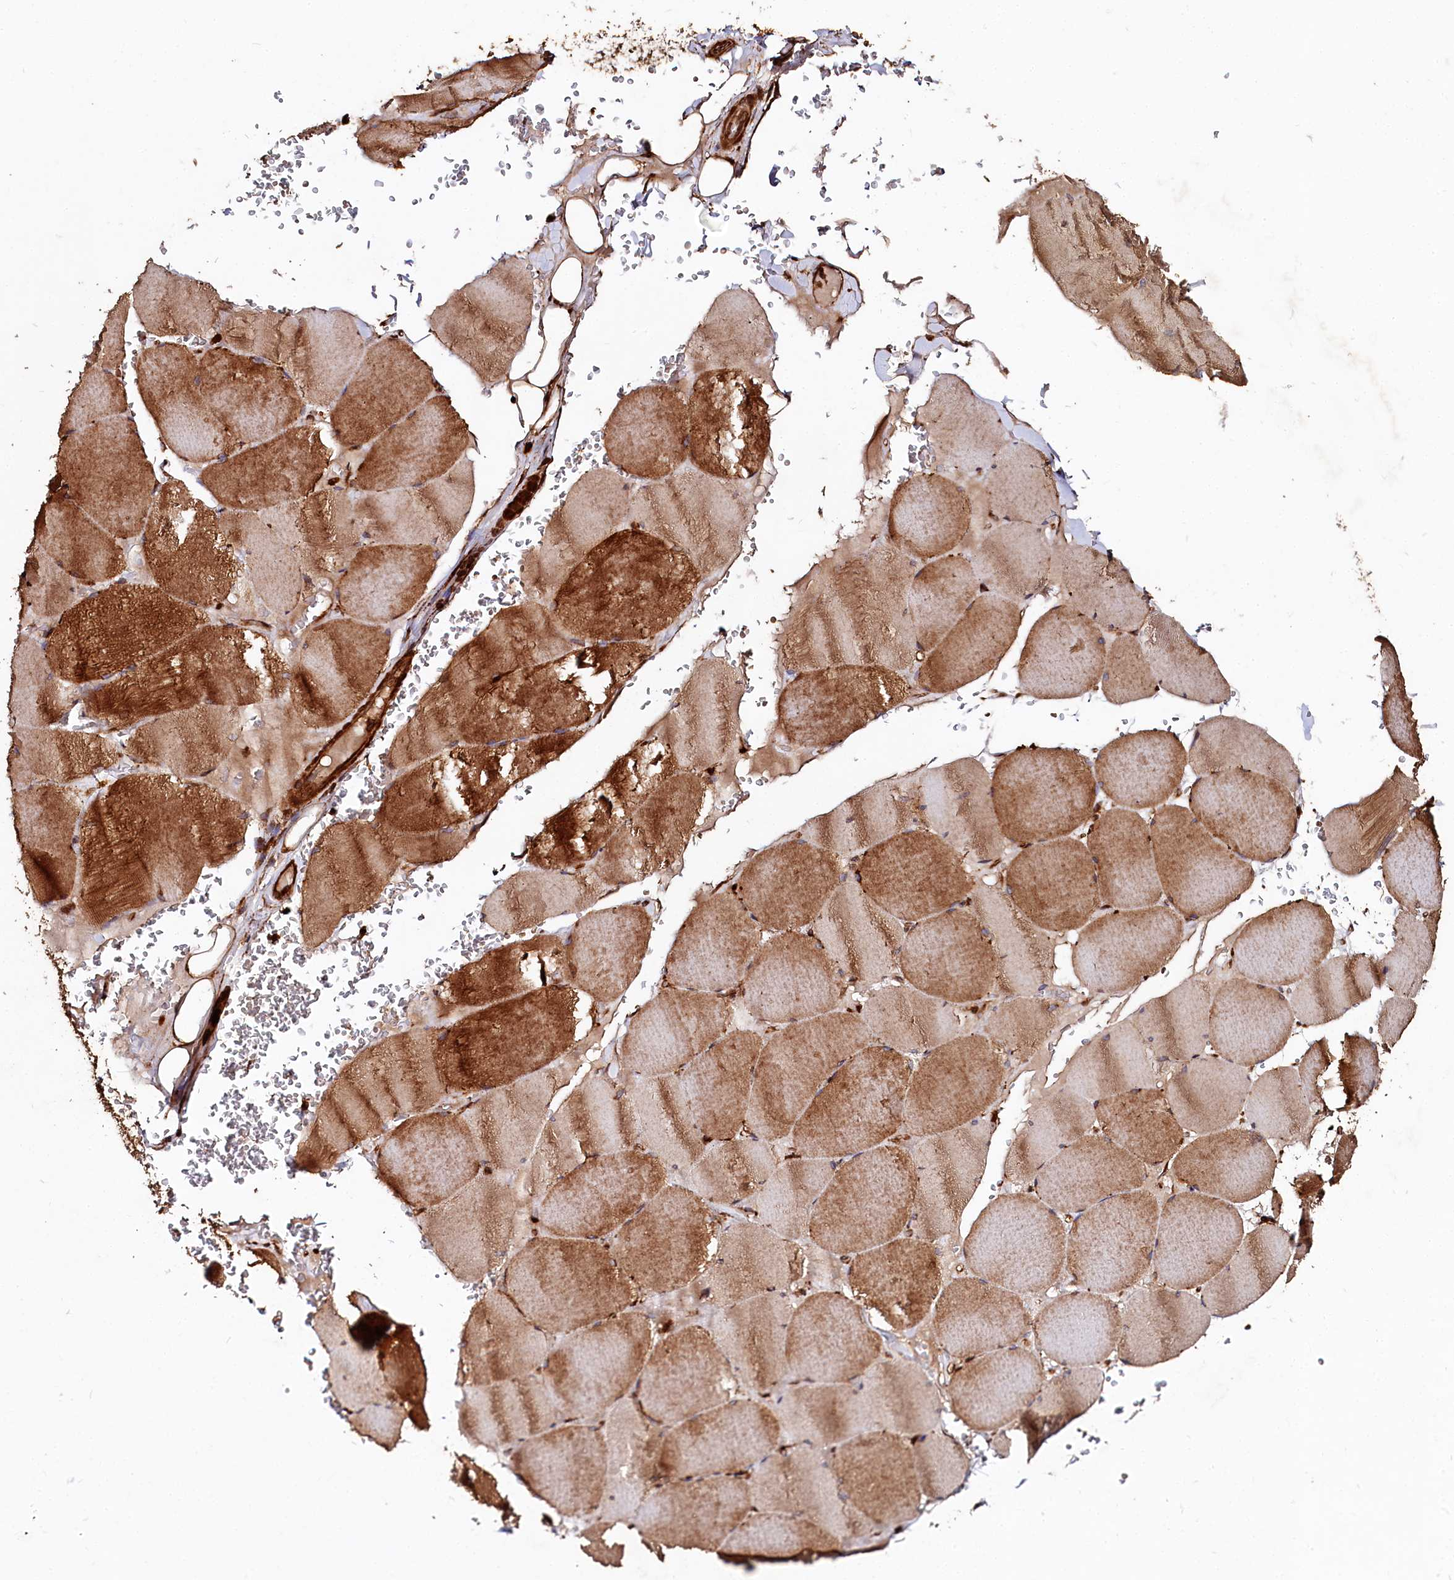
{"staining": {"intensity": "moderate", "quantity": ">75%", "location": "cytoplasmic/membranous"}, "tissue": "skeletal muscle", "cell_type": "Myocytes", "image_type": "normal", "snomed": [{"axis": "morphology", "description": "Normal tissue, NOS"}, {"axis": "topography", "description": "Skeletal muscle"}, {"axis": "topography", "description": "Head-Neck"}], "caption": "Immunohistochemical staining of normal skeletal muscle displays >75% levels of moderate cytoplasmic/membranous protein expression in about >75% of myocytes. Using DAB (3,3'-diaminobenzidine) (brown) and hematoxylin (blue) stains, captured at high magnification using brightfield microscopy.", "gene": "WDR73", "patient": {"sex": "male", "age": 66}}